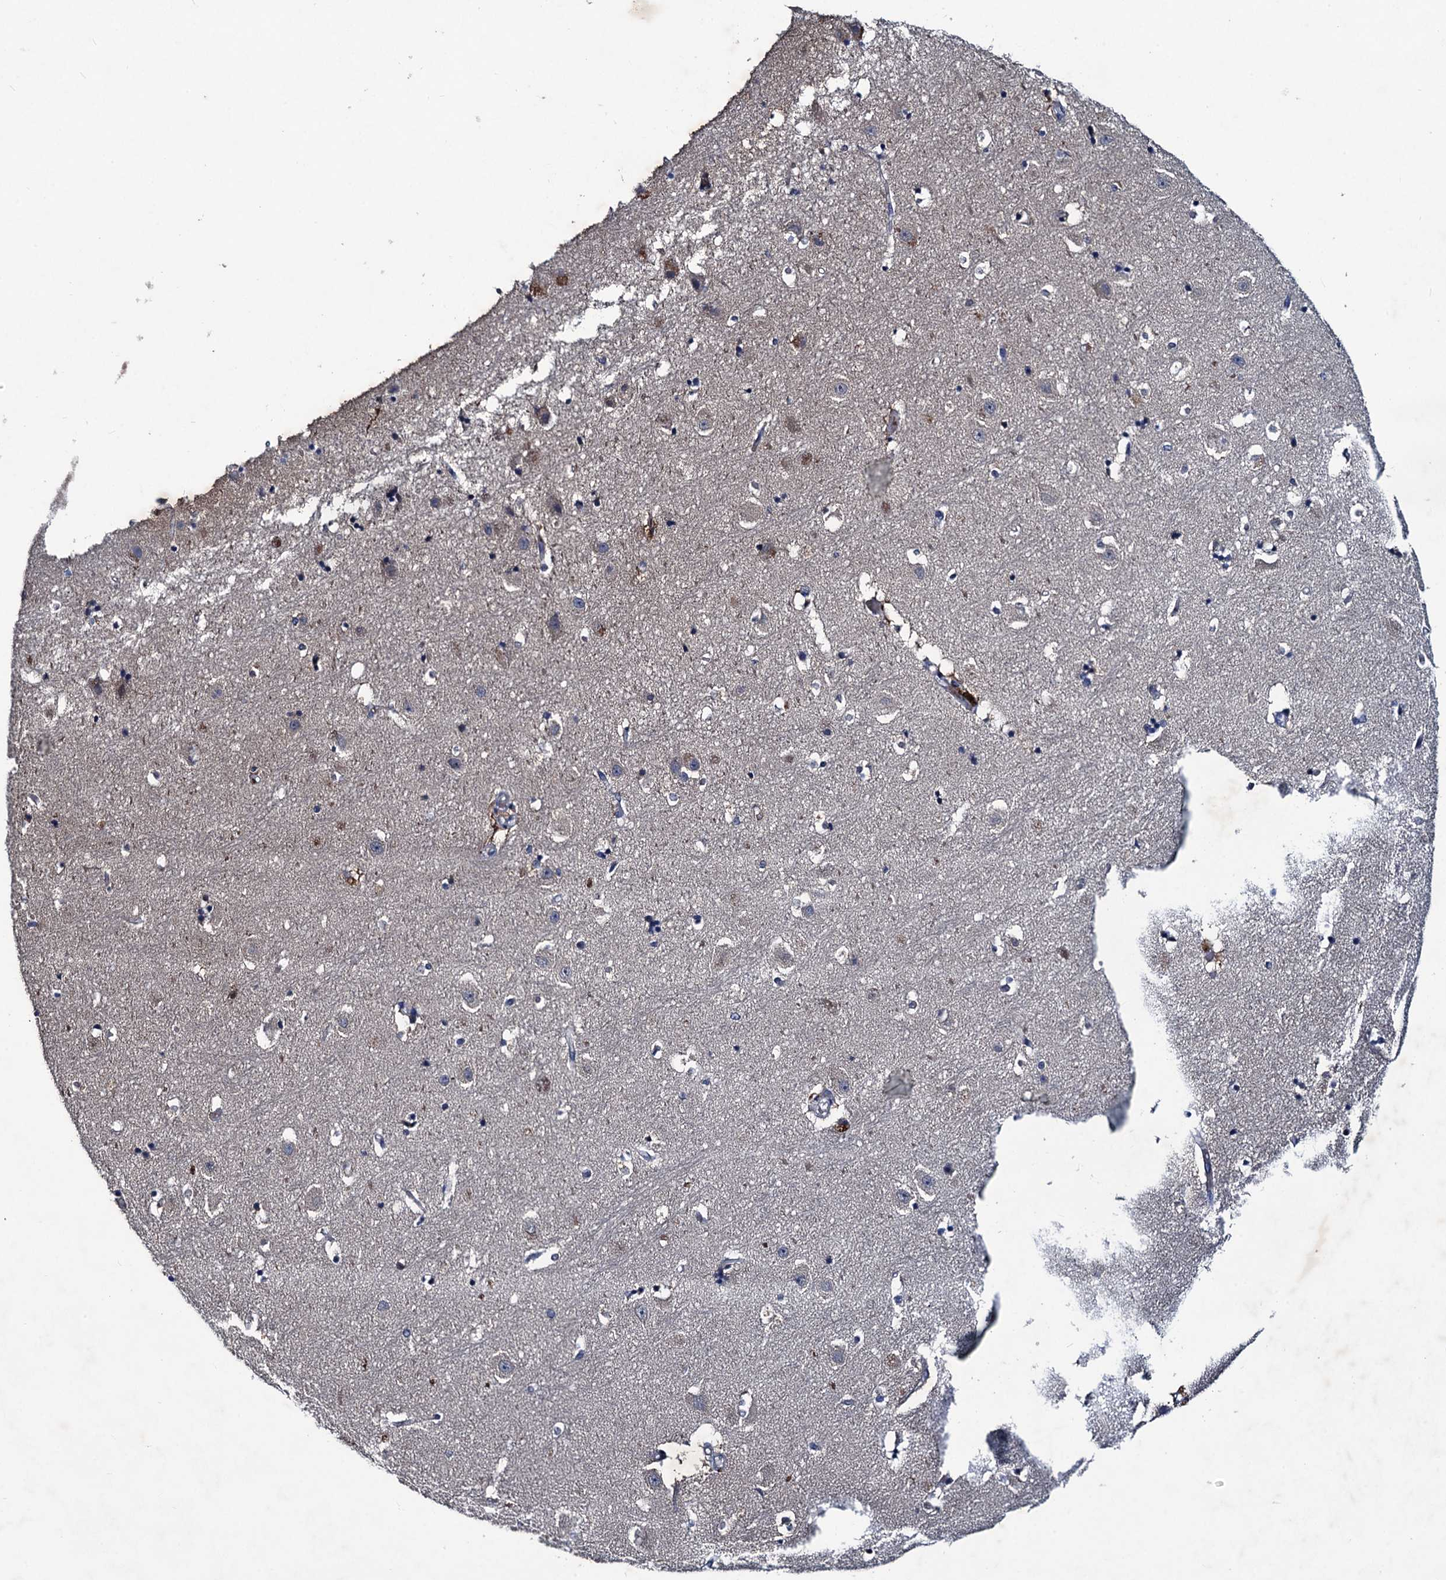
{"staining": {"intensity": "negative", "quantity": "none", "location": "none"}, "tissue": "hippocampus", "cell_type": "Glial cells", "image_type": "normal", "snomed": [{"axis": "morphology", "description": "Normal tissue, NOS"}, {"axis": "topography", "description": "Hippocampus"}], "caption": "Protein analysis of benign hippocampus reveals no significant staining in glial cells. (Brightfield microscopy of DAB immunohistochemistry at high magnification).", "gene": "RTKN2", "patient": {"sex": "female", "age": 52}}